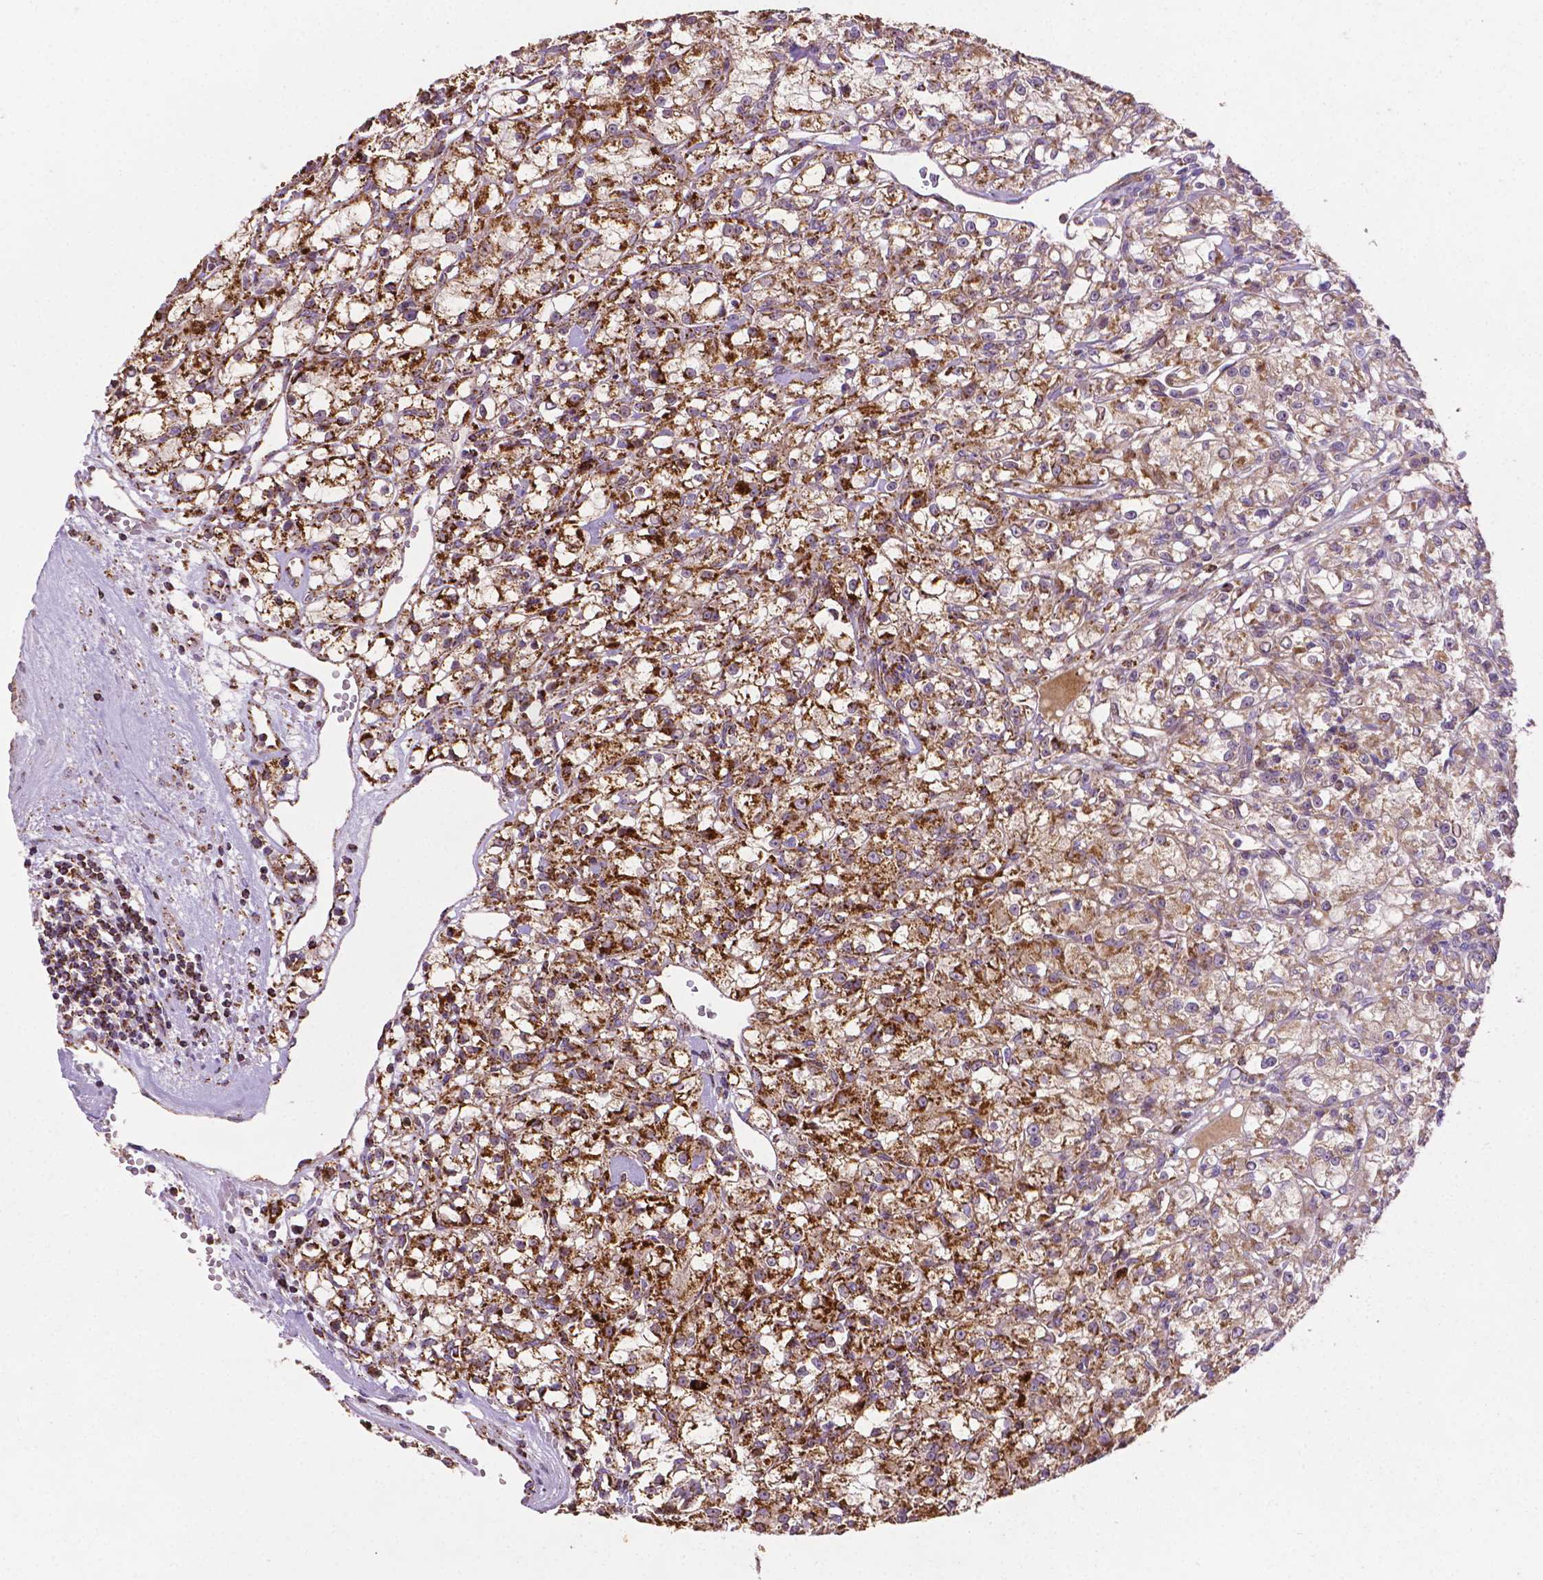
{"staining": {"intensity": "strong", "quantity": ">75%", "location": "cytoplasmic/membranous"}, "tissue": "renal cancer", "cell_type": "Tumor cells", "image_type": "cancer", "snomed": [{"axis": "morphology", "description": "Adenocarcinoma, NOS"}, {"axis": "topography", "description": "Kidney"}], "caption": "An immunohistochemistry micrograph of tumor tissue is shown. Protein staining in brown shows strong cytoplasmic/membranous positivity in renal cancer (adenocarcinoma) within tumor cells.", "gene": "ILVBL", "patient": {"sex": "female", "age": 59}}